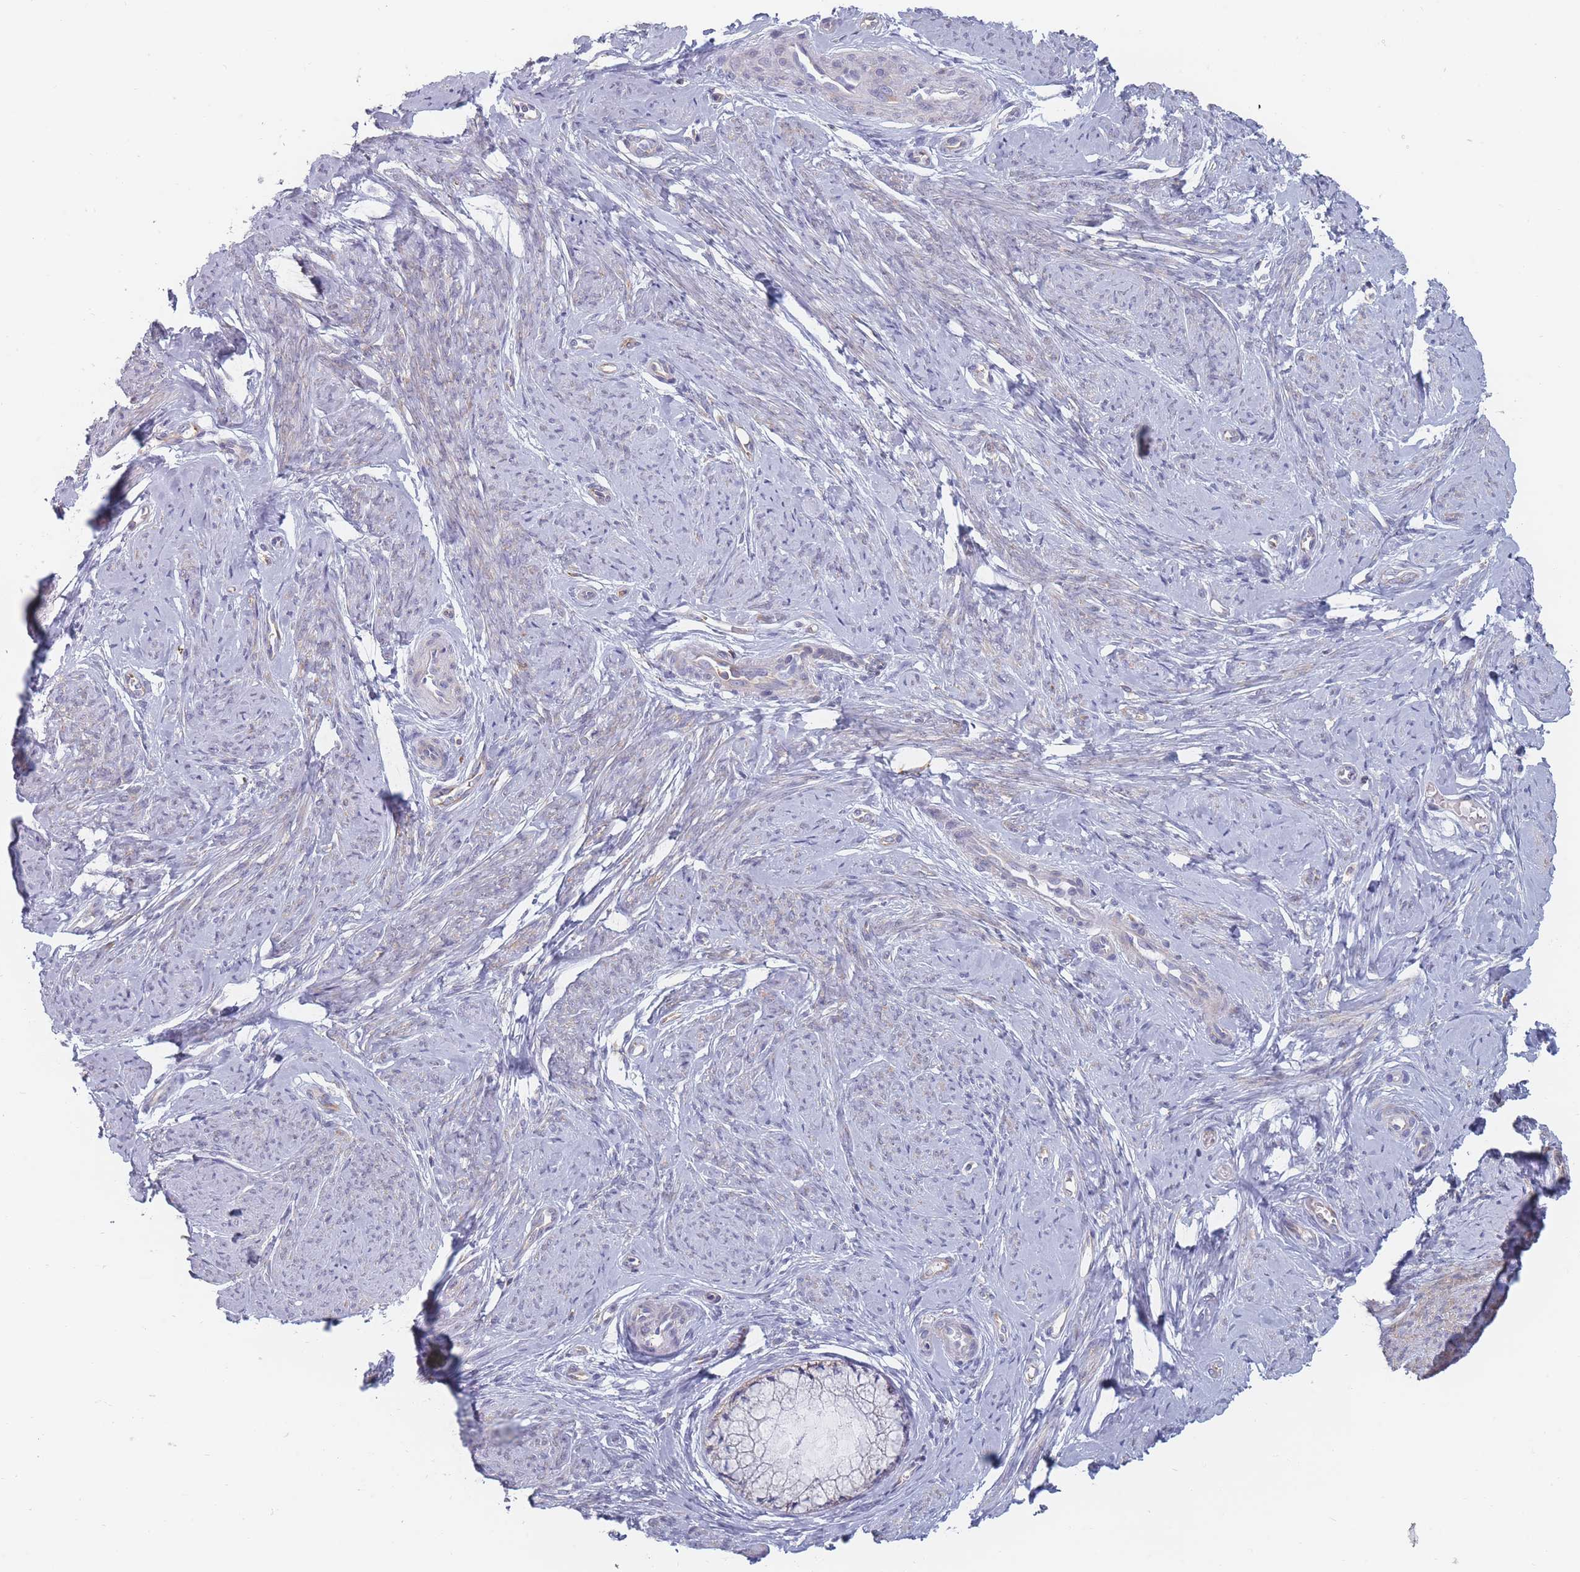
{"staining": {"intensity": "moderate", "quantity": "<25%", "location": "cytoplasmic/membranous"}, "tissue": "cervix", "cell_type": "Glandular cells", "image_type": "normal", "snomed": [{"axis": "morphology", "description": "Normal tissue, NOS"}, {"axis": "topography", "description": "Cervix"}], "caption": "Immunohistochemistry (IHC) of normal human cervix shows low levels of moderate cytoplasmic/membranous positivity in approximately <25% of glandular cells.", "gene": "MAP1S", "patient": {"sex": "female", "age": 42}}